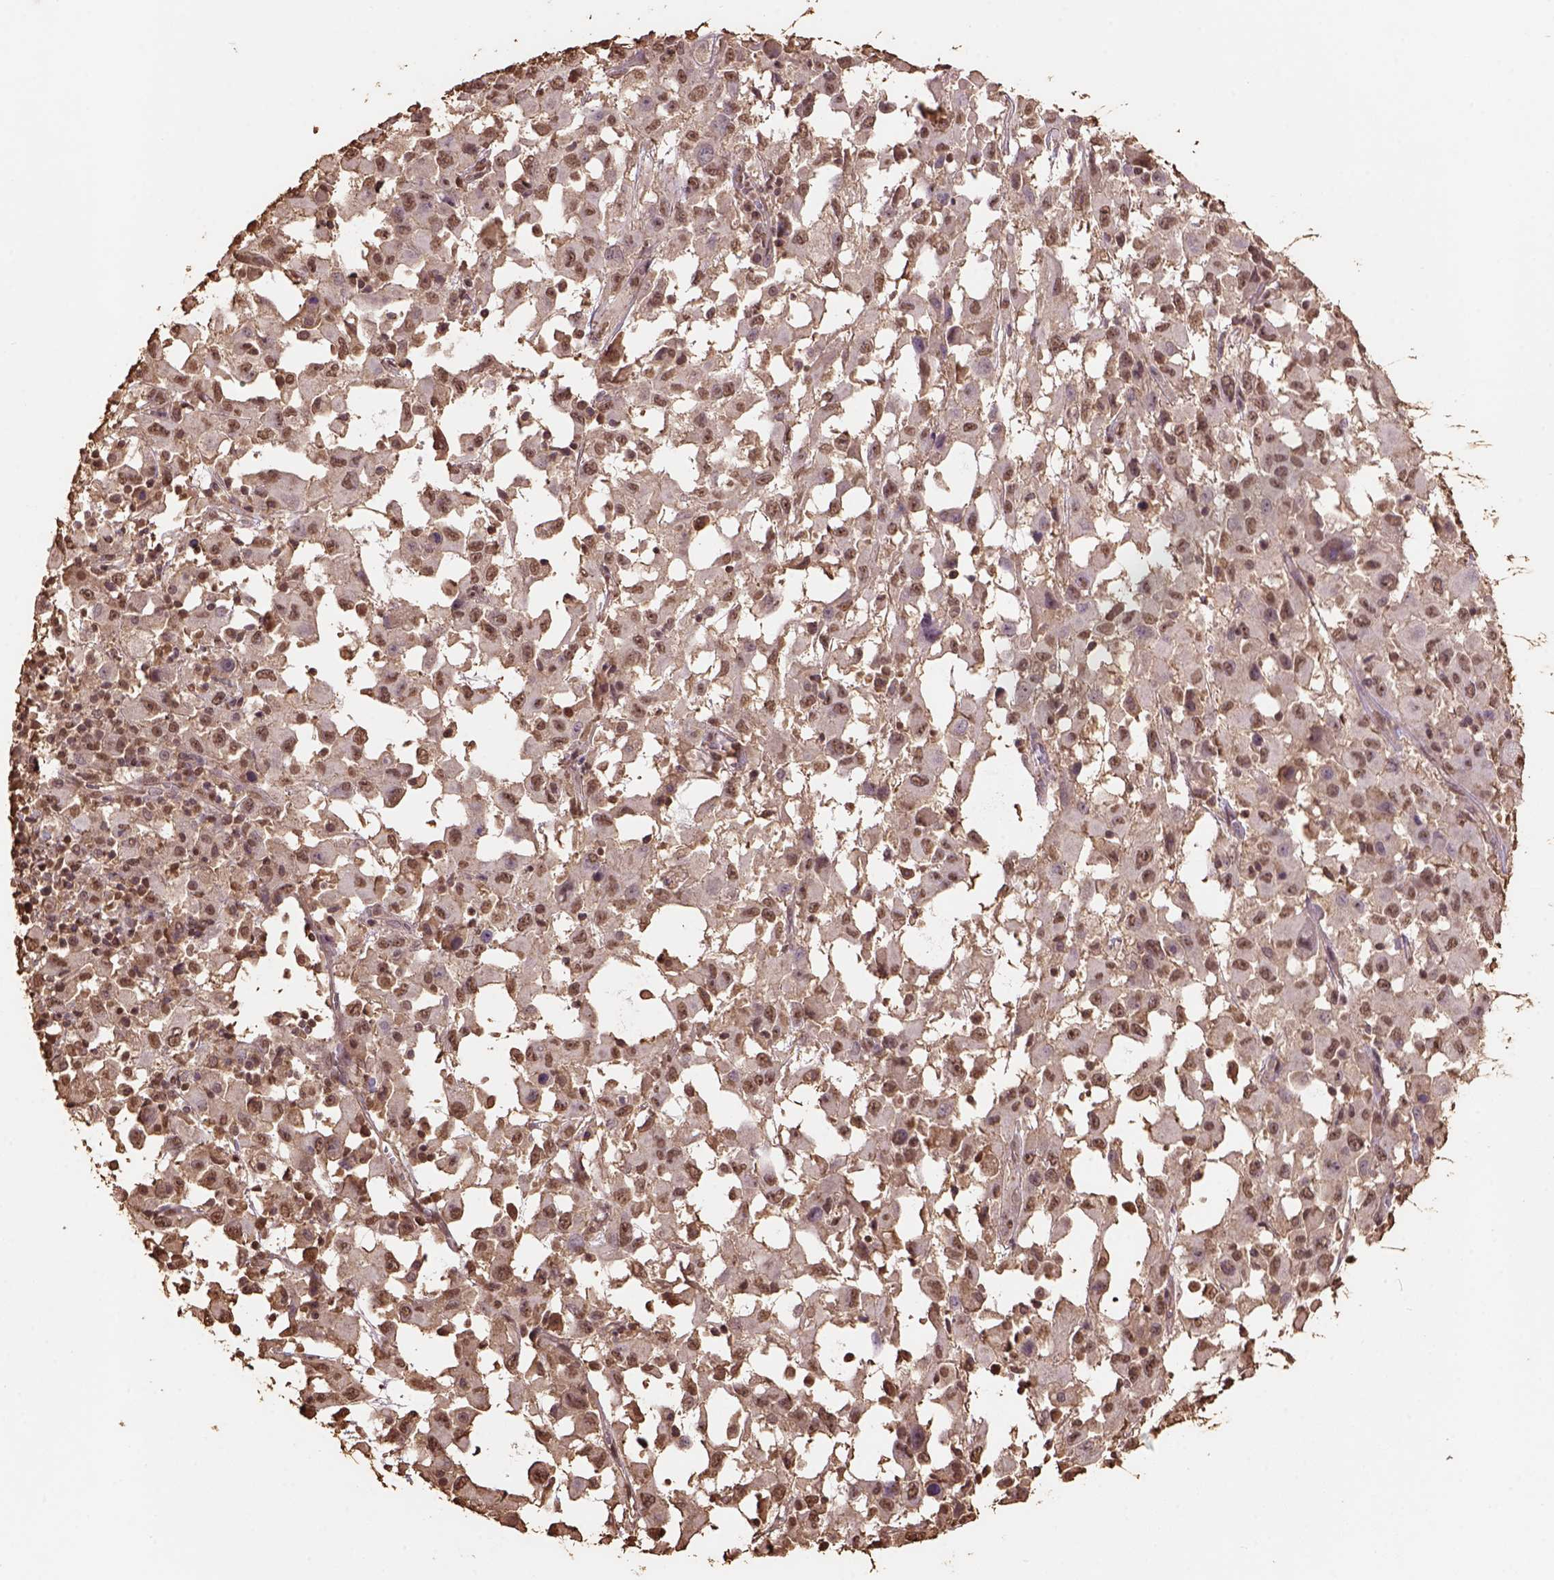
{"staining": {"intensity": "moderate", "quantity": ">75%", "location": "nuclear"}, "tissue": "melanoma", "cell_type": "Tumor cells", "image_type": "cancer", "snomed": [{"axis": "morphology", "description": "Malignant melanoma, Metastatic site"}, {"axis": "topography", "description": "Soft tissue"}], "caption": "A brown stain highlights moderate nuclear positivity of a protein in malignant melanoma (metastatic site) tumor cells.", "gene": "CSTF2T", "patient": {"sex": "male", "age": 50}}